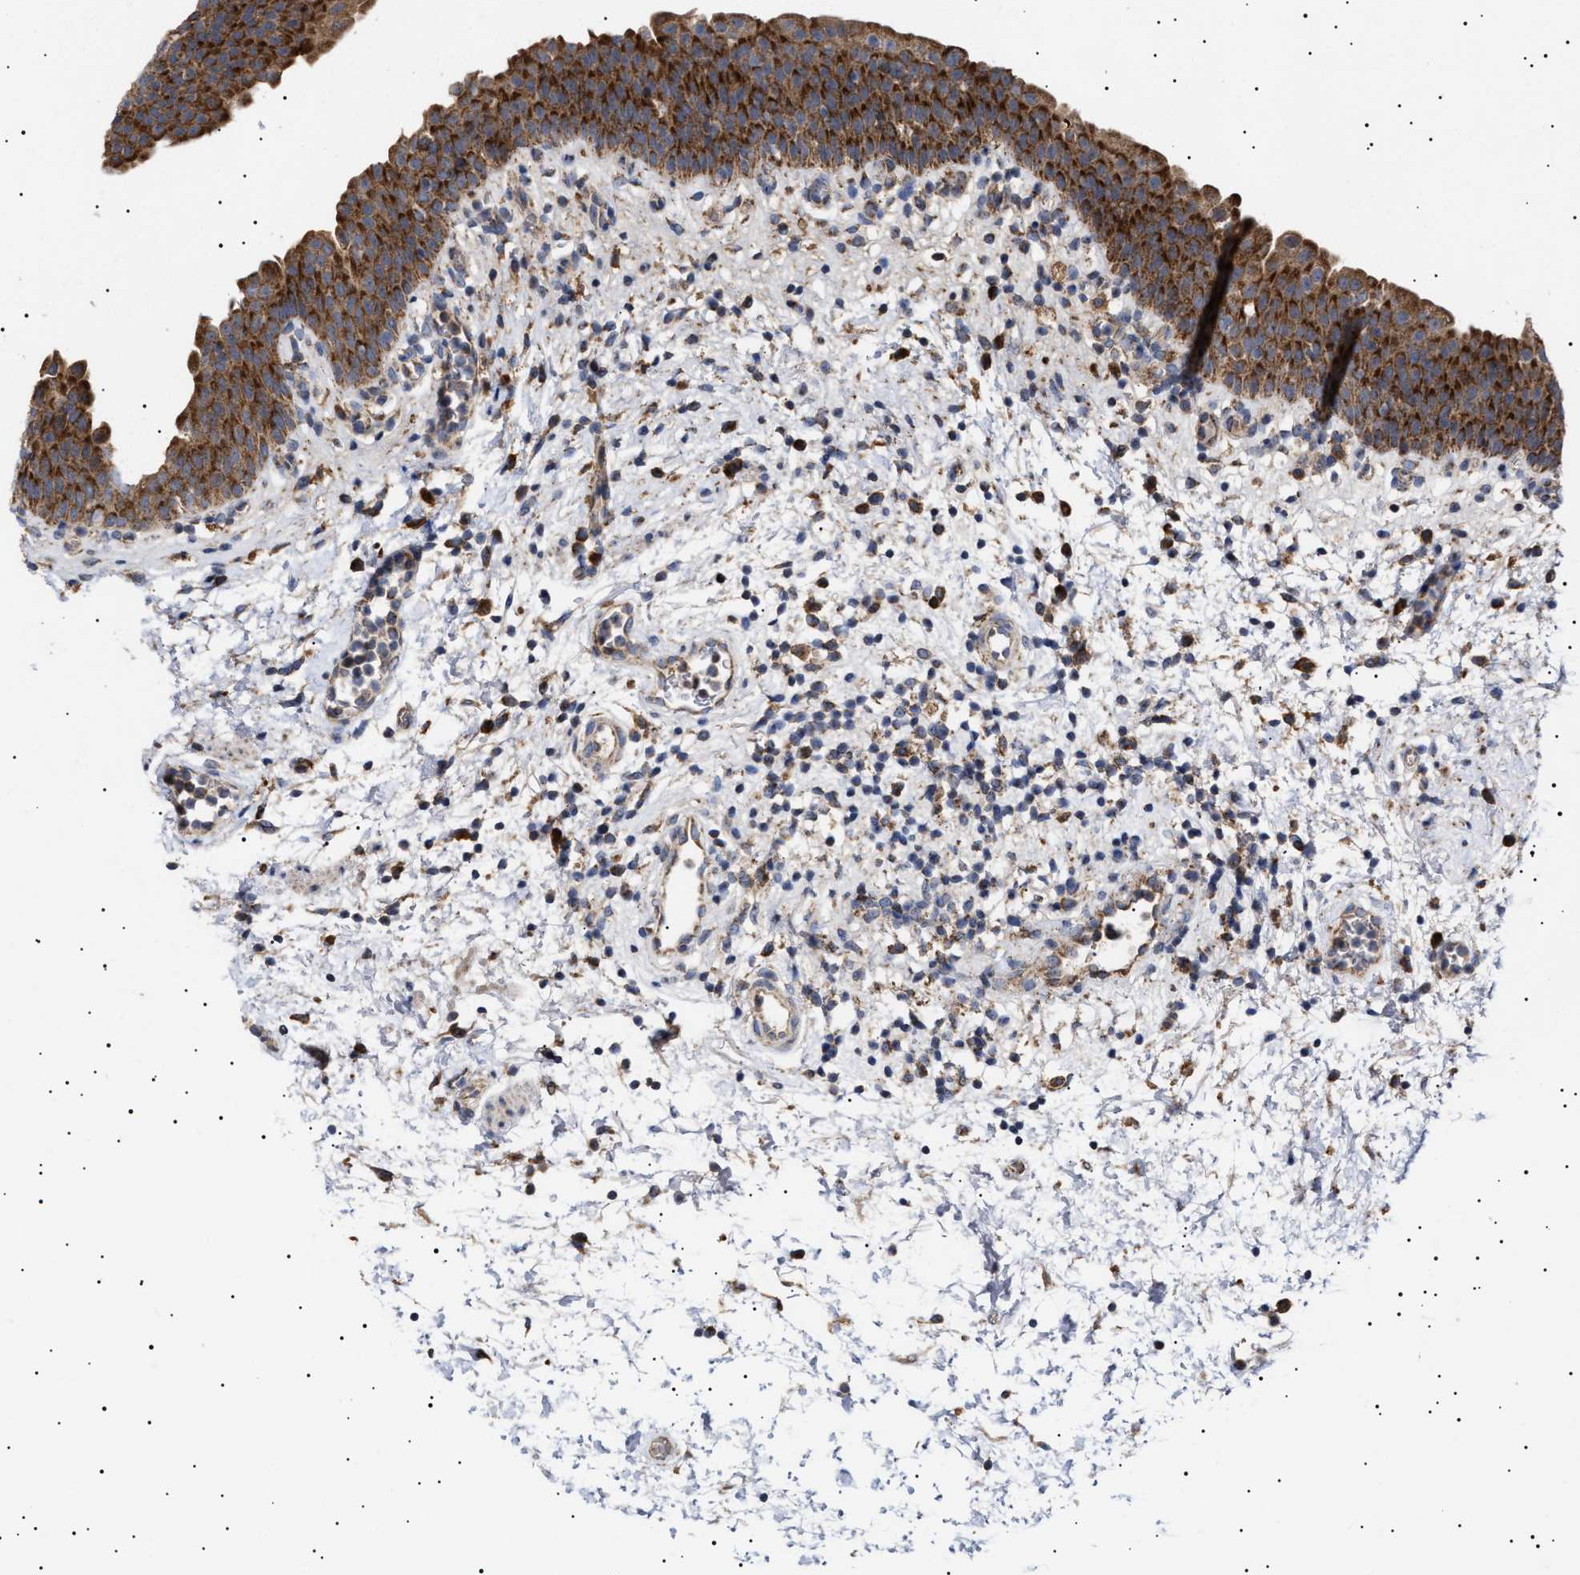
{"staining": {"intensity": "strong", "quantity": ">75%", "location": "cytoplasmic/membranous"}, "tissue": "urinary bladder", "cell_type": "Urothelial cells", "image_type": "normal", "snomed": [{"axis": "morphology", "description": "Normal tissue, NOS"}, {"axis": "topography", "description": "Urinary bladder"}], "caption": "Strong cytoplasmic/membranous staining for a protein is present in approximately >75% of urothelial cells of normal urinary bladder using immunohistochemistry (IHC).", "gene": "MRPL10", "patient": {"sex": "male", "age": 37}}